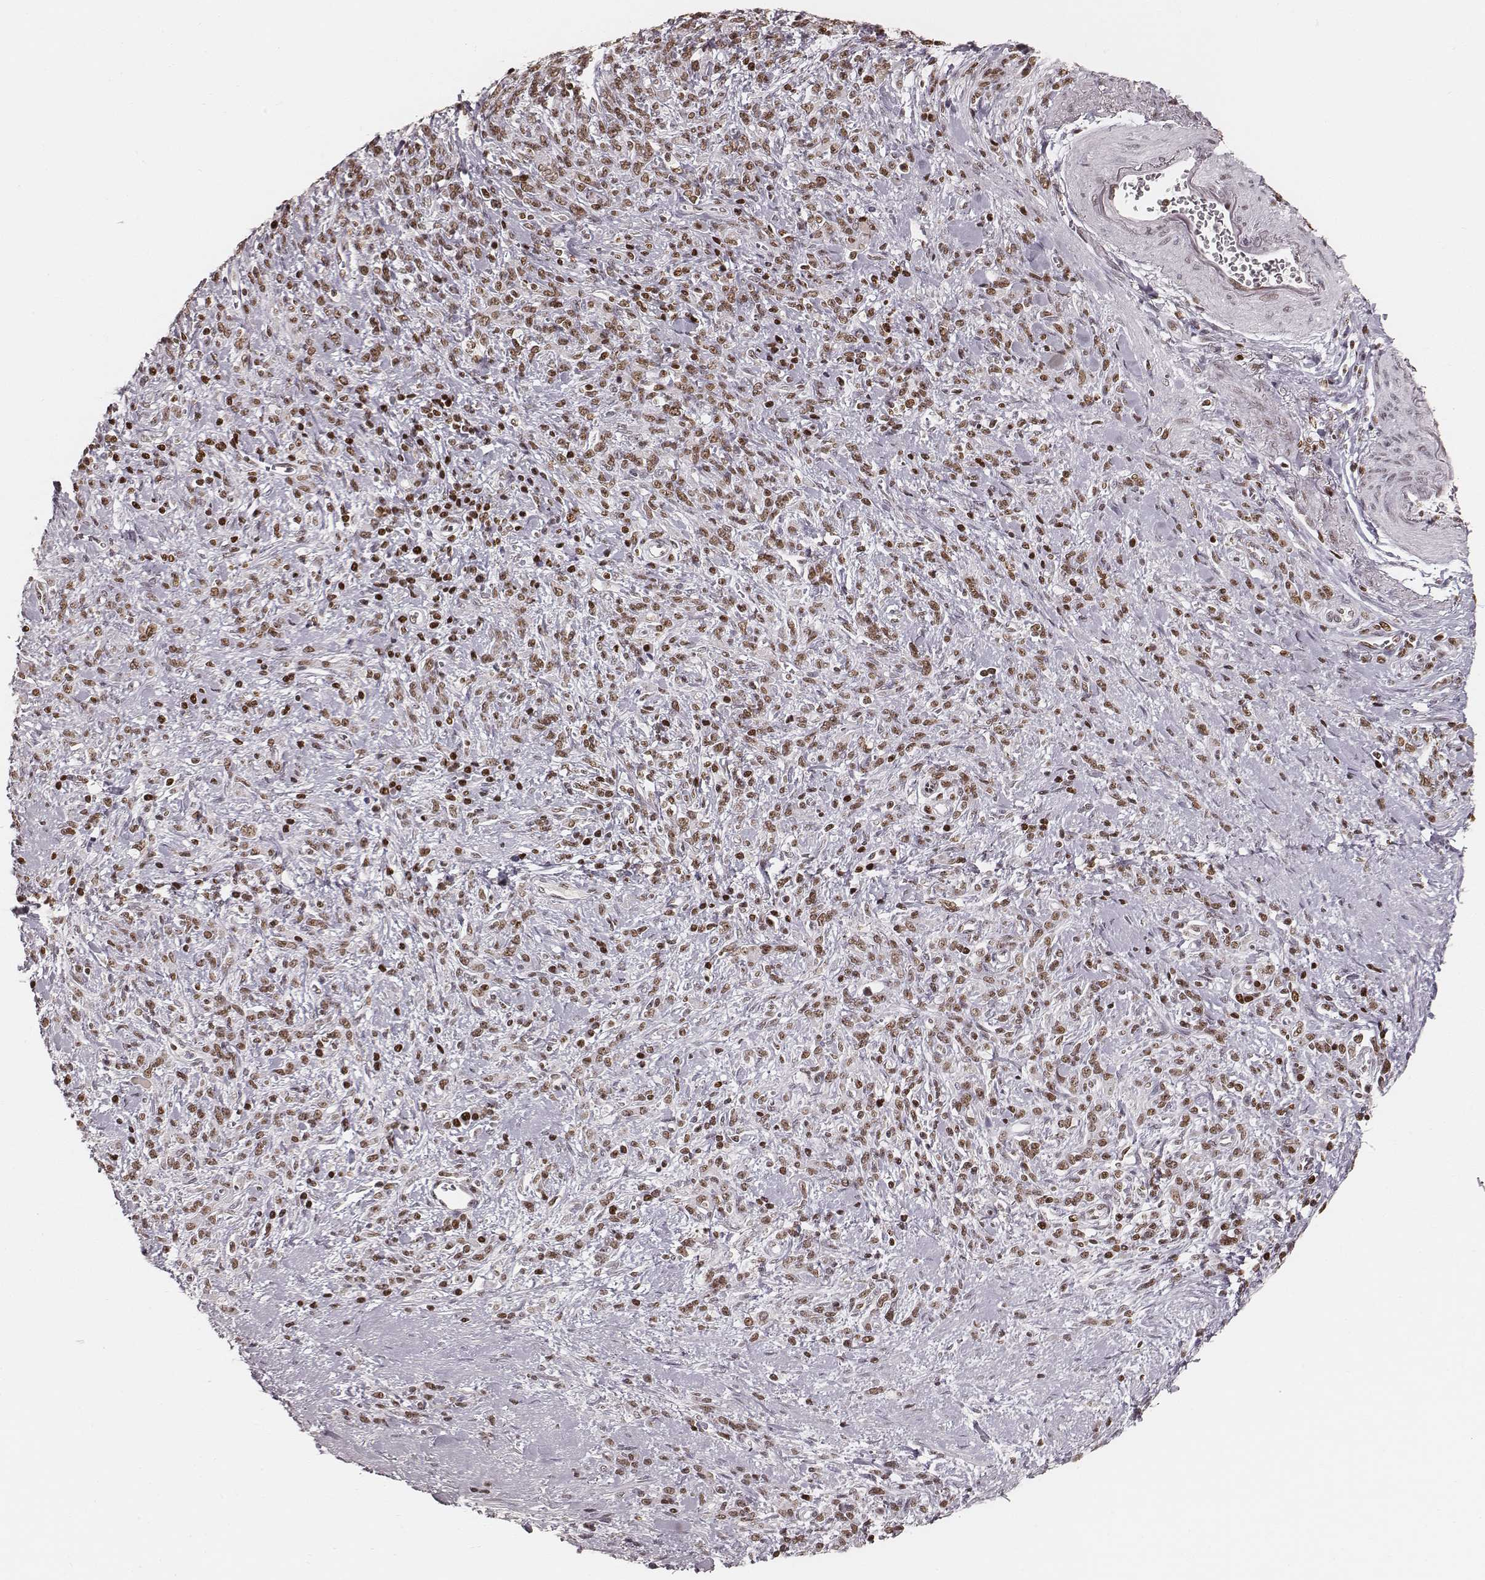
{"staining": {"intensity": "moderate", "quantity": ">75%", "location": "nuclear"}, "tissue": "stomach cancer", "cell_type": "Tumor cells", "image_type": "cancer", "snomed": [{"axis": "morphology", "description": "Adenocarcinoma, NOS"}, {"axis": "topography", "description": "Stomach"}], "caption": "Stomach adenocarcinoma was stained to show a protein in brown. There is medium levels of moderate nuclear staining in approximately >75% of tumor cells.", "gene": "PARP1", "patient": {"sex": "female", "age": 57}}